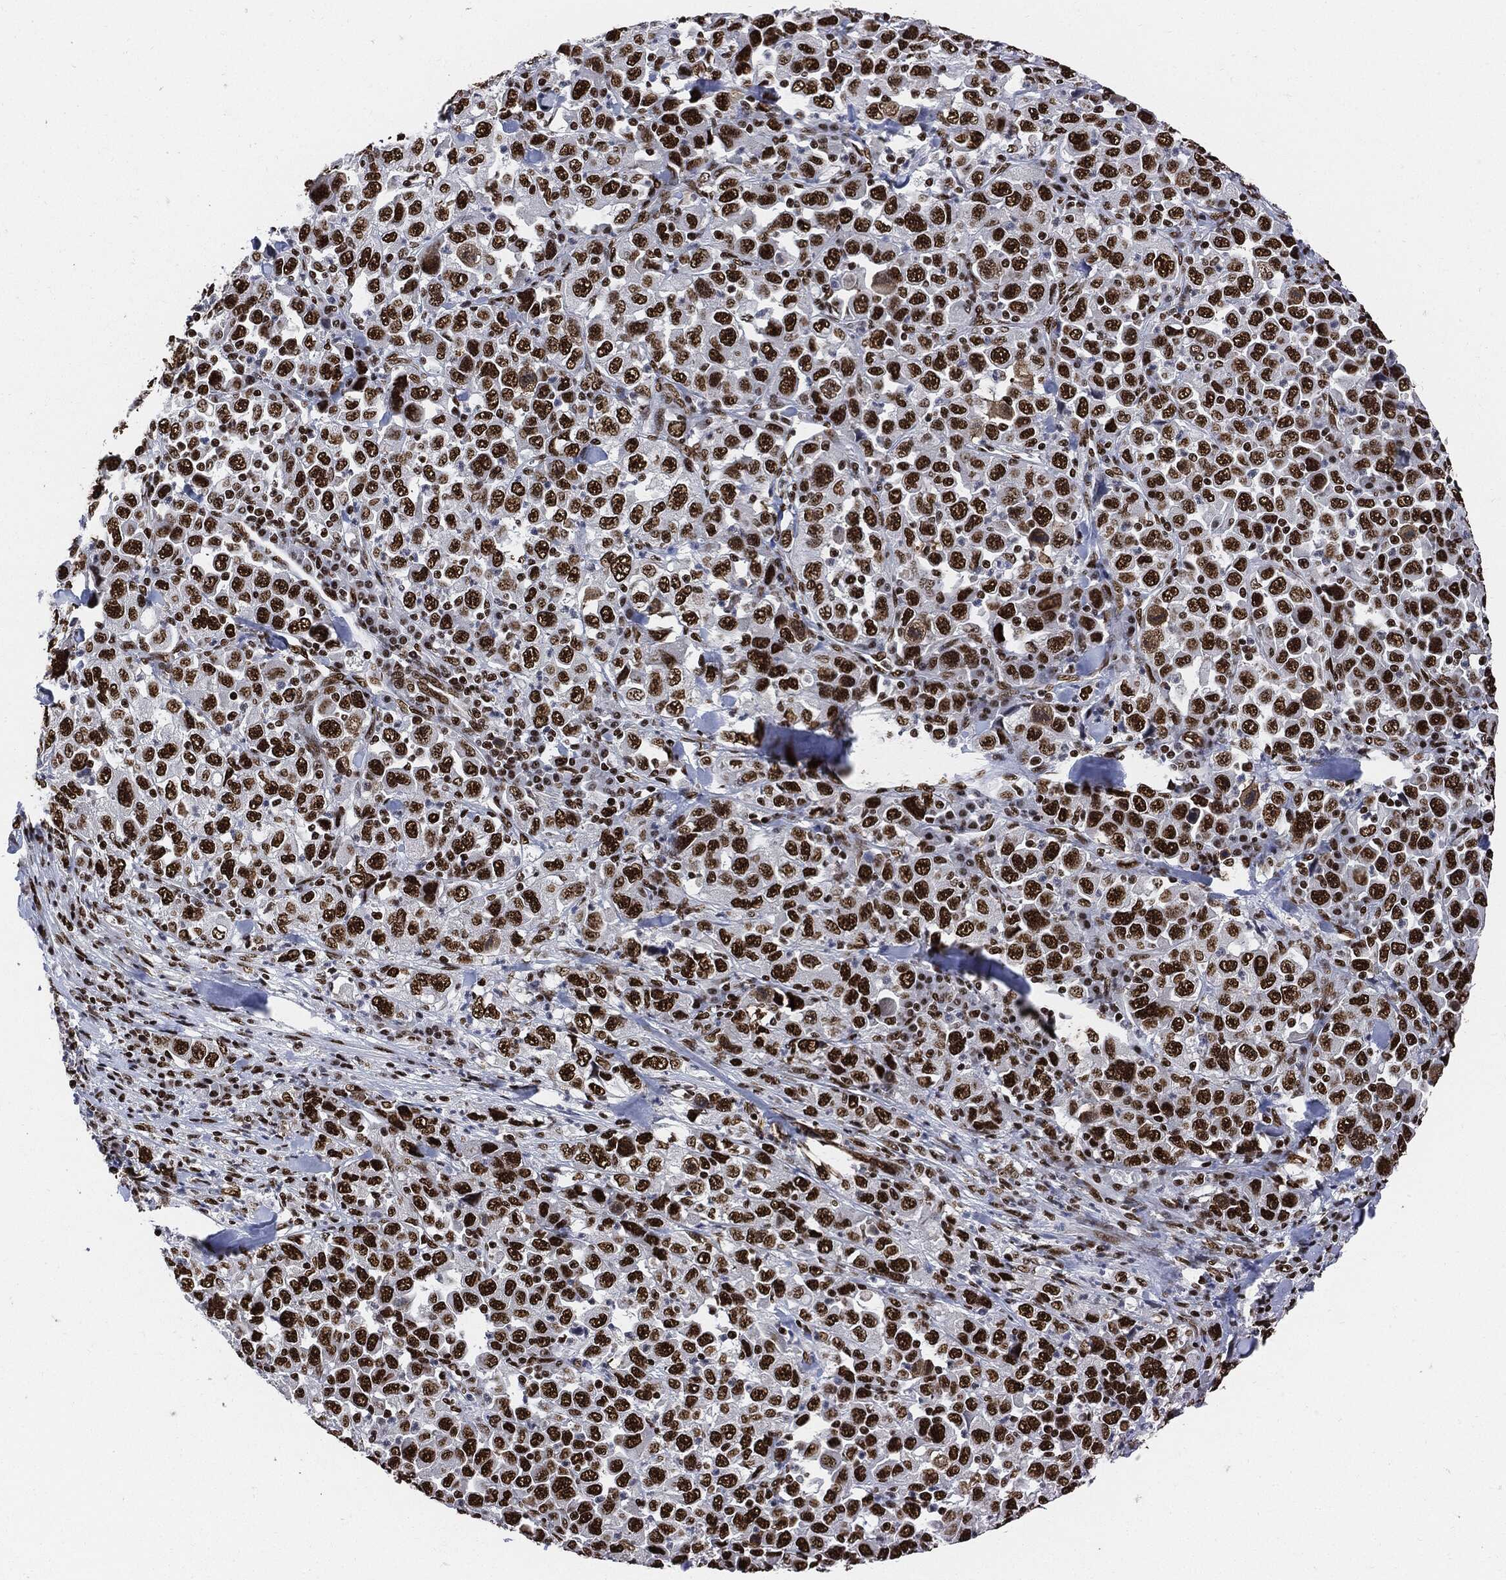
{"staining": {"intensity": "strong", "quantity": ">75%", "location": "nuclear"}, "tissue": "stomach cancer", "cell_type": "Tumor cells", "image_type": "cancer", "snomed": [{"axis": "morphology", "description": "Normal tissue, NOS"}, {"axis": "morphology", "description": "Adenocarcinoma, NOS"}, {"axis": "topography", "description": "Stomach, upper"}, {"axis": "topography", "description": "Stomach"}], "caption": "Immunohistochemical staining of human stomach adenocarcinoma exhibits strong nuclear protein expression in about >75% of tumor cells.", "gene": "RECQL", "patient": {"sex": "male", "age": 59}}